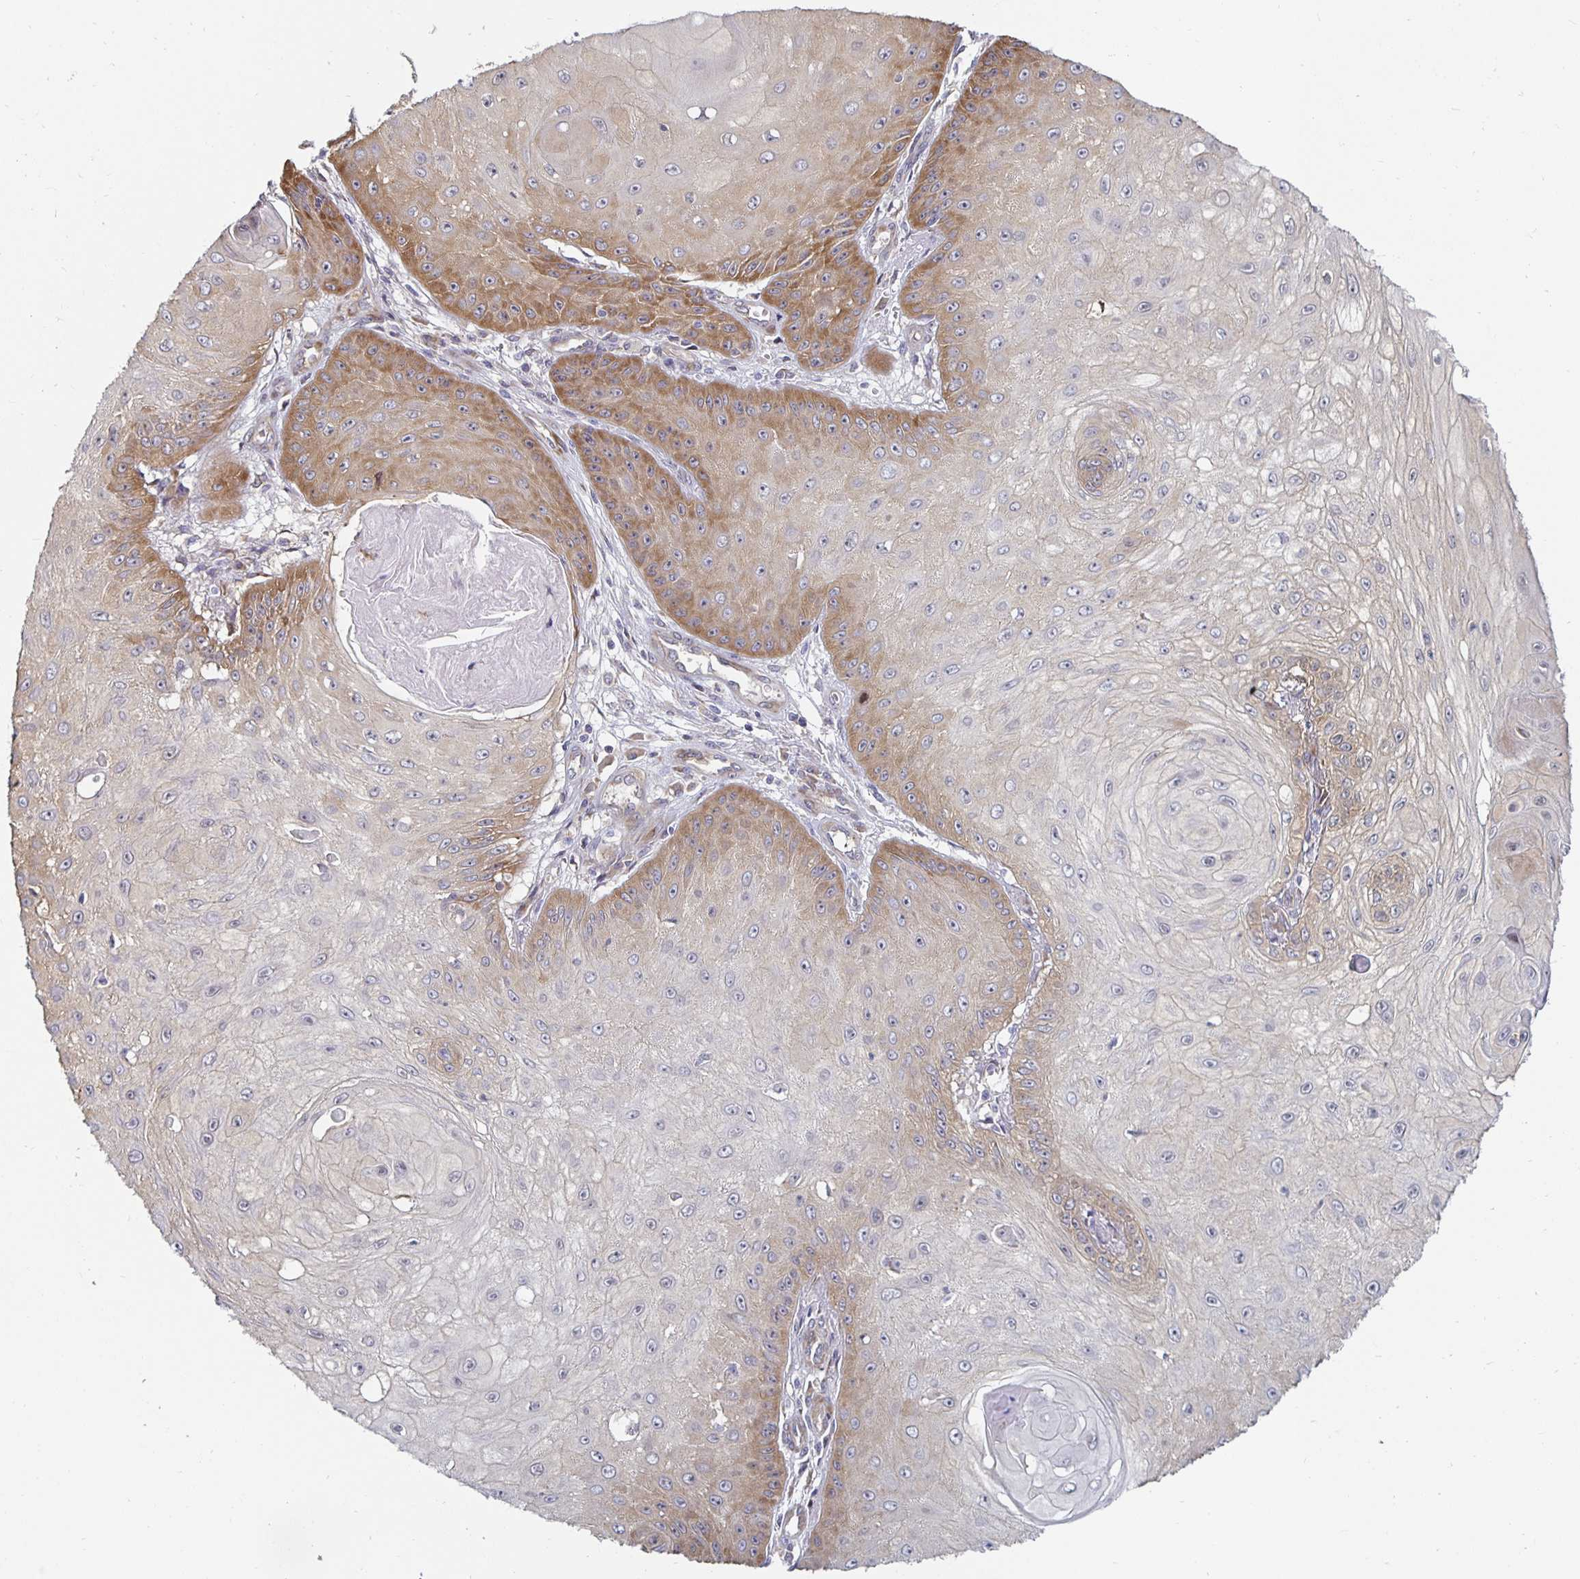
{"staining": {"intensity": "moderate", "quantity": "25%-75%", "location": "cytoplasmic/membranous"}, "tissue": "skin cancer", "cell_type": "Tumor cells", "image_type": "cancer", "snomed": [{"axis": "morphology", "description": "Squamous cell carcinoma, NOS"}, {"axis": "topography", "description": "Skin"}], "caption": "IHC histopathology image of neoplastic tissue: human skin cancer (squamous cell carcinoma) stained using immunohistochemistry (IHC) reveals medium levels of moderate protein expression localized specifically in the cytoplasmic/membranous of tumor cells, appearing as a cytoplasmic/membranous brown color.", "gene": "PDAP1", "patient": {"sex": "male", "age": 70}}